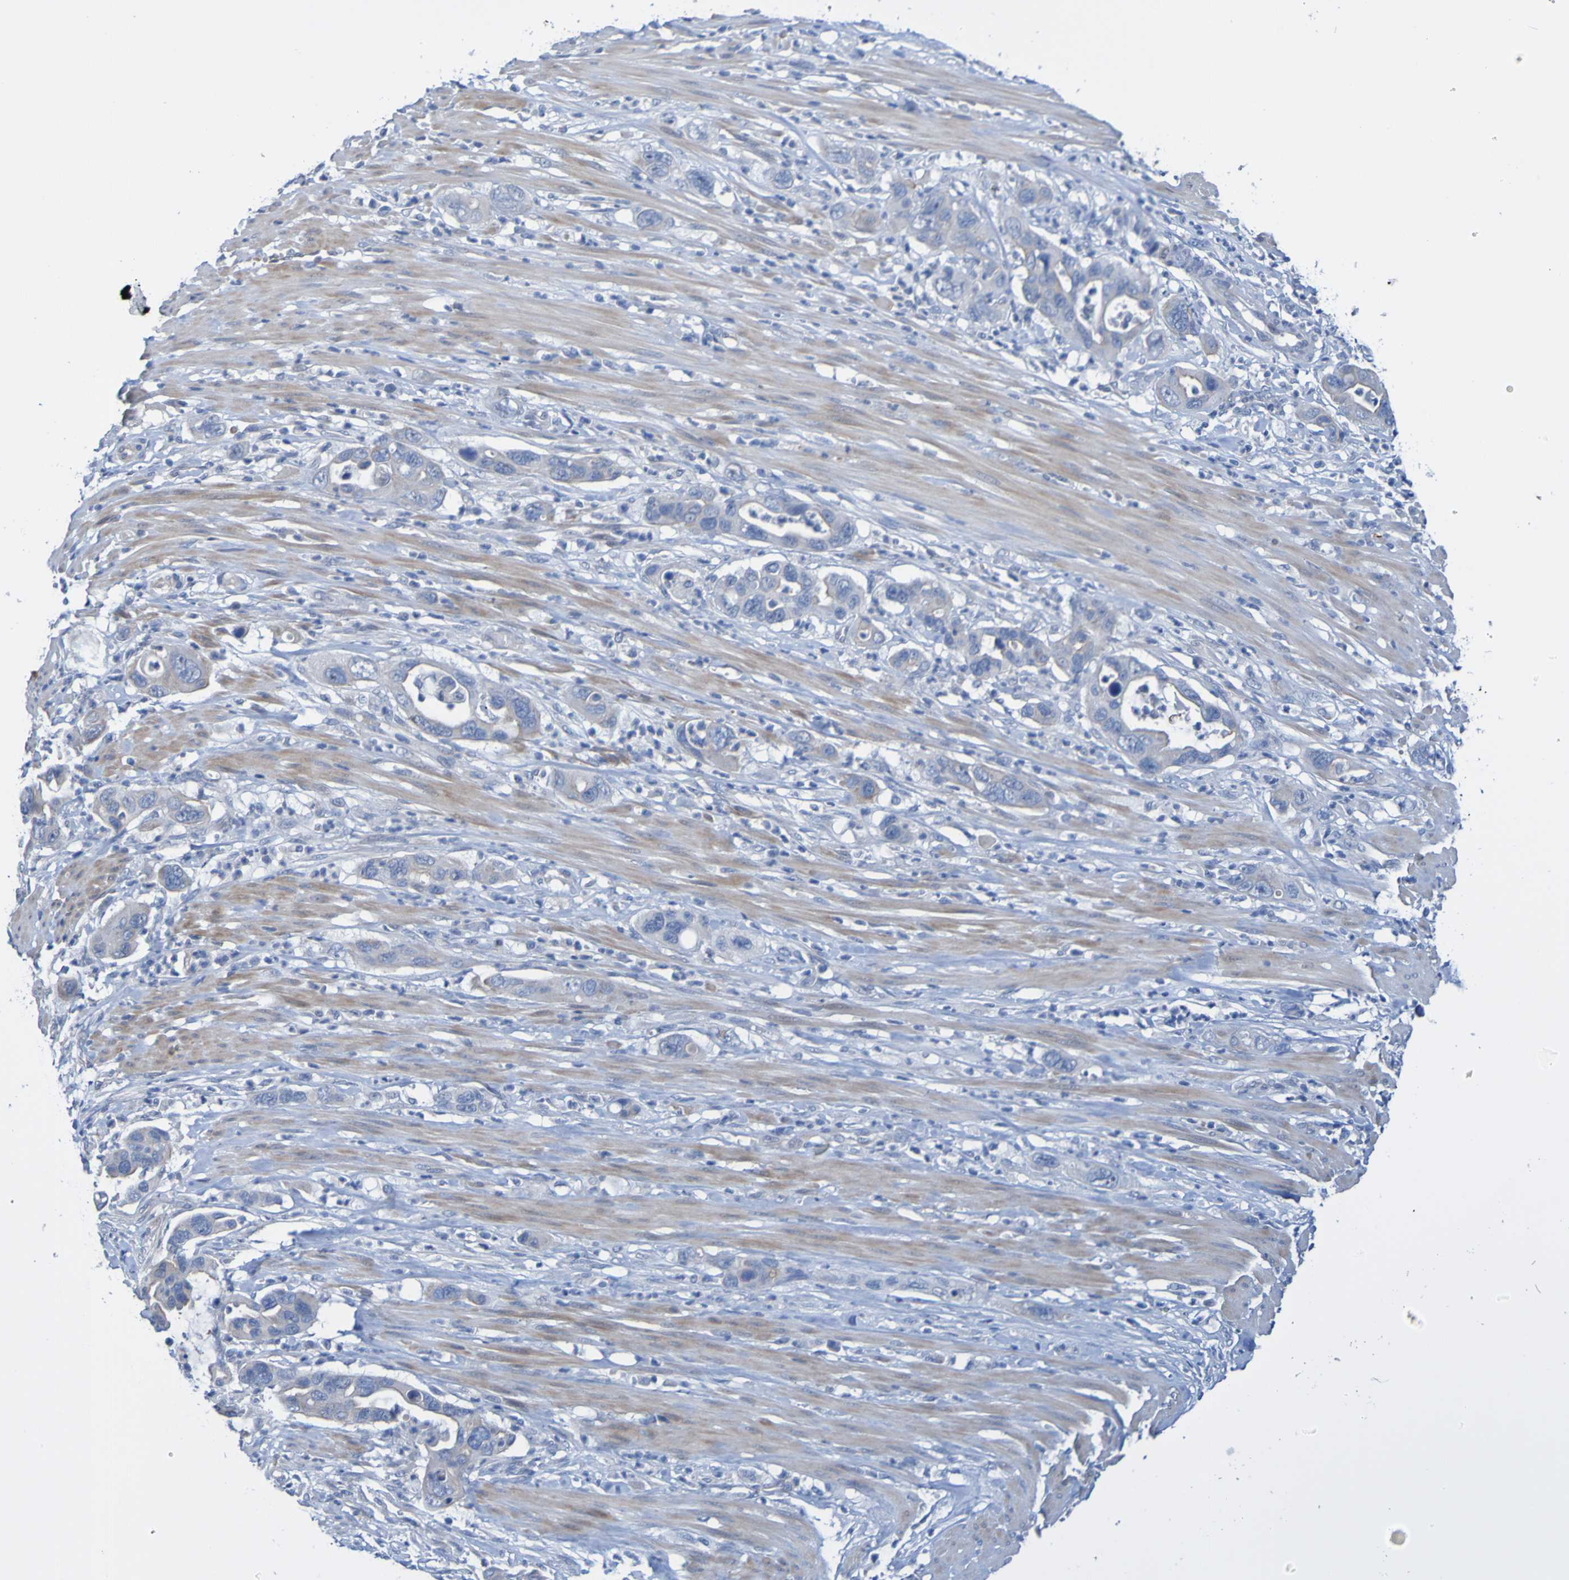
{"staining": {"intensity": "weak", "quantity": ">75%", "location": "cytoplasmic/membranous"}, "tissue": "pancreatic cancer", "cell_type": "Tumor cells", "image_type": "cancer", "snomed": [{"axis": "morphology", "description": "Adenocarcinoma, NOS"}, {"axis": "topography", "description": "Pancreas"}], "caption": "The immunohistochemical stain labels weak cytoplasmic/membranous expression in tumor cells of pancreatic adenocarcinoma tissue.", "gene": "ACMSD", "patient": {"sex": "female", "age": 71}}